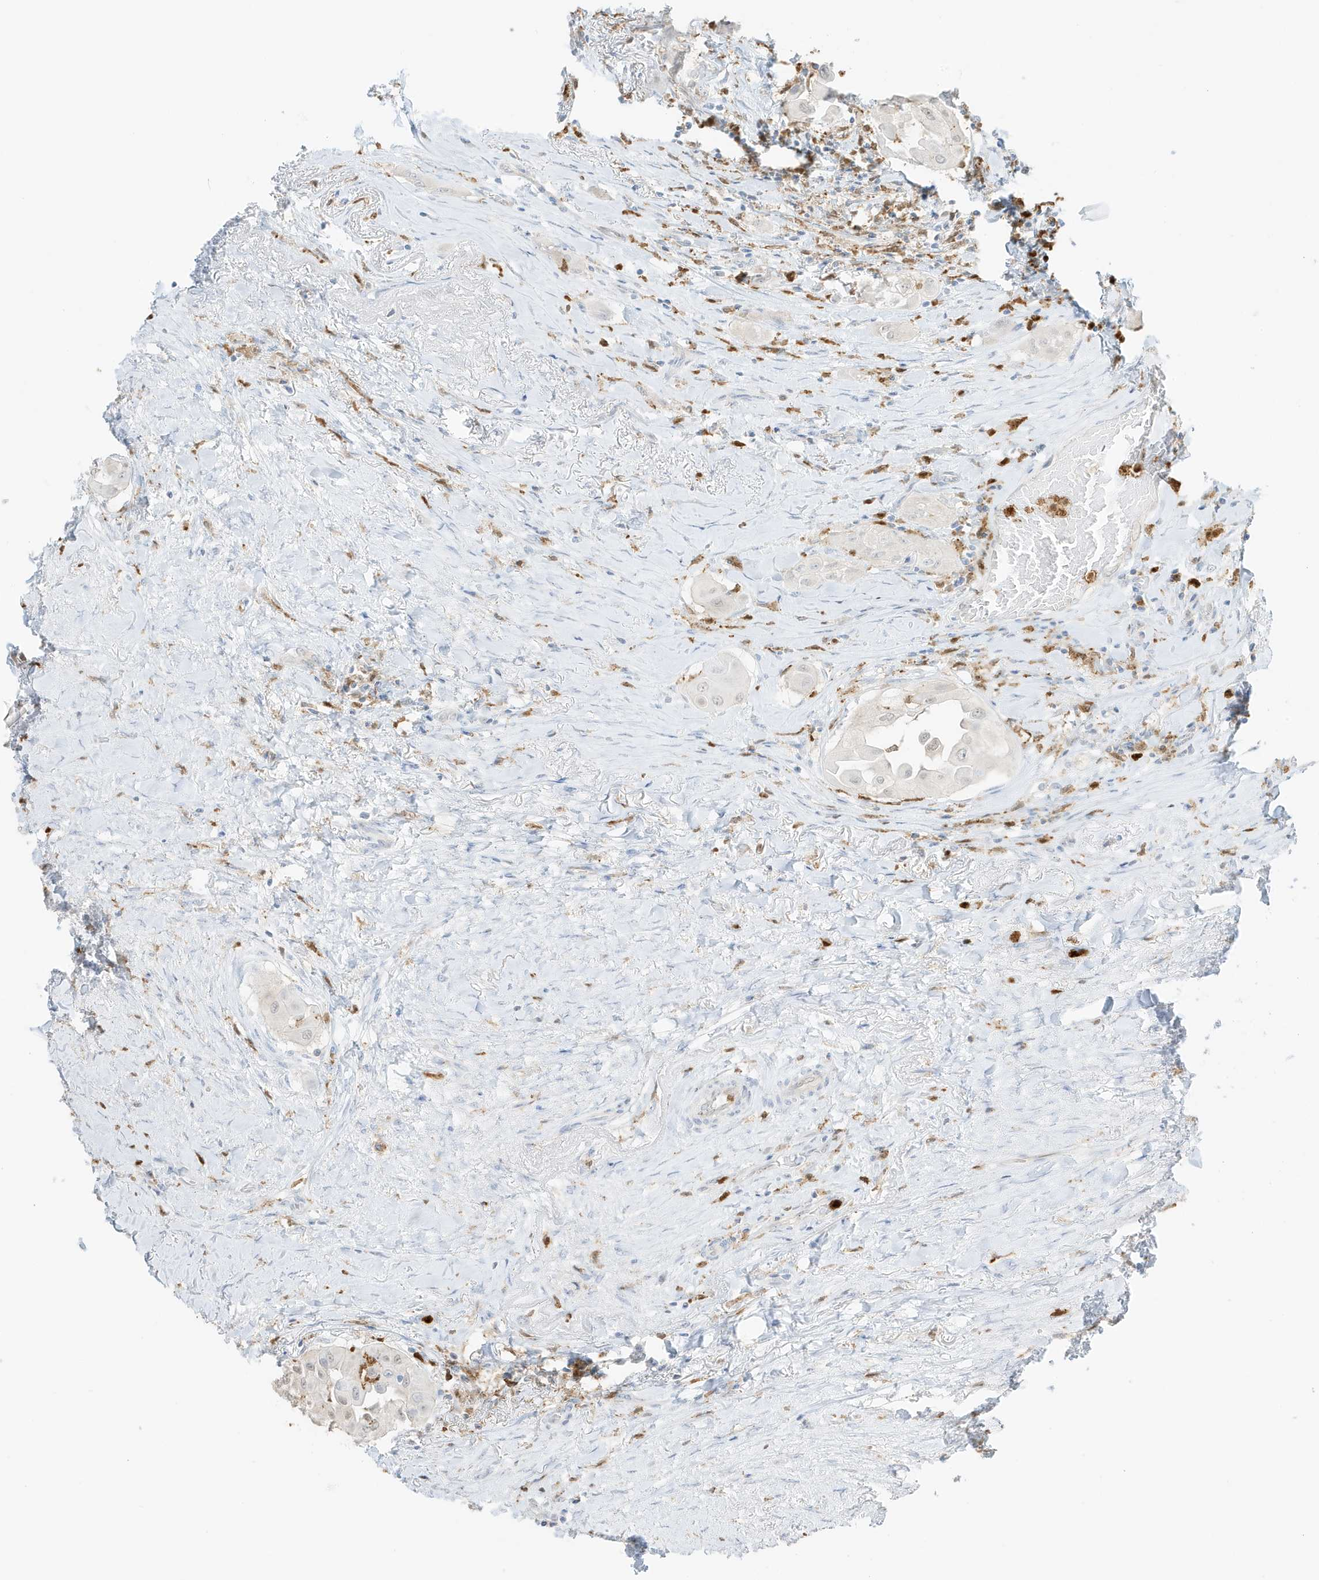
{"staining": {"intensity": "negative", "quantity": "none", "location": "none"}, "tissue": "thyroid cancer", "cell_type": "Tumor cells", "image_type": "cancer", "snomed": [{"axis": "morphology", "description": "Papillary adenocarcinoma, NOS"}, {"axis": "topography", "description": "Thyroid gland"}], "caption": "This is an immunohistochemistry (IHC) micrograph of thyroid papillary adenocarcinoma. There is no staining in tumor cells.", "gene": "GCA", "patient": {"sex": "female", "age": 59}}